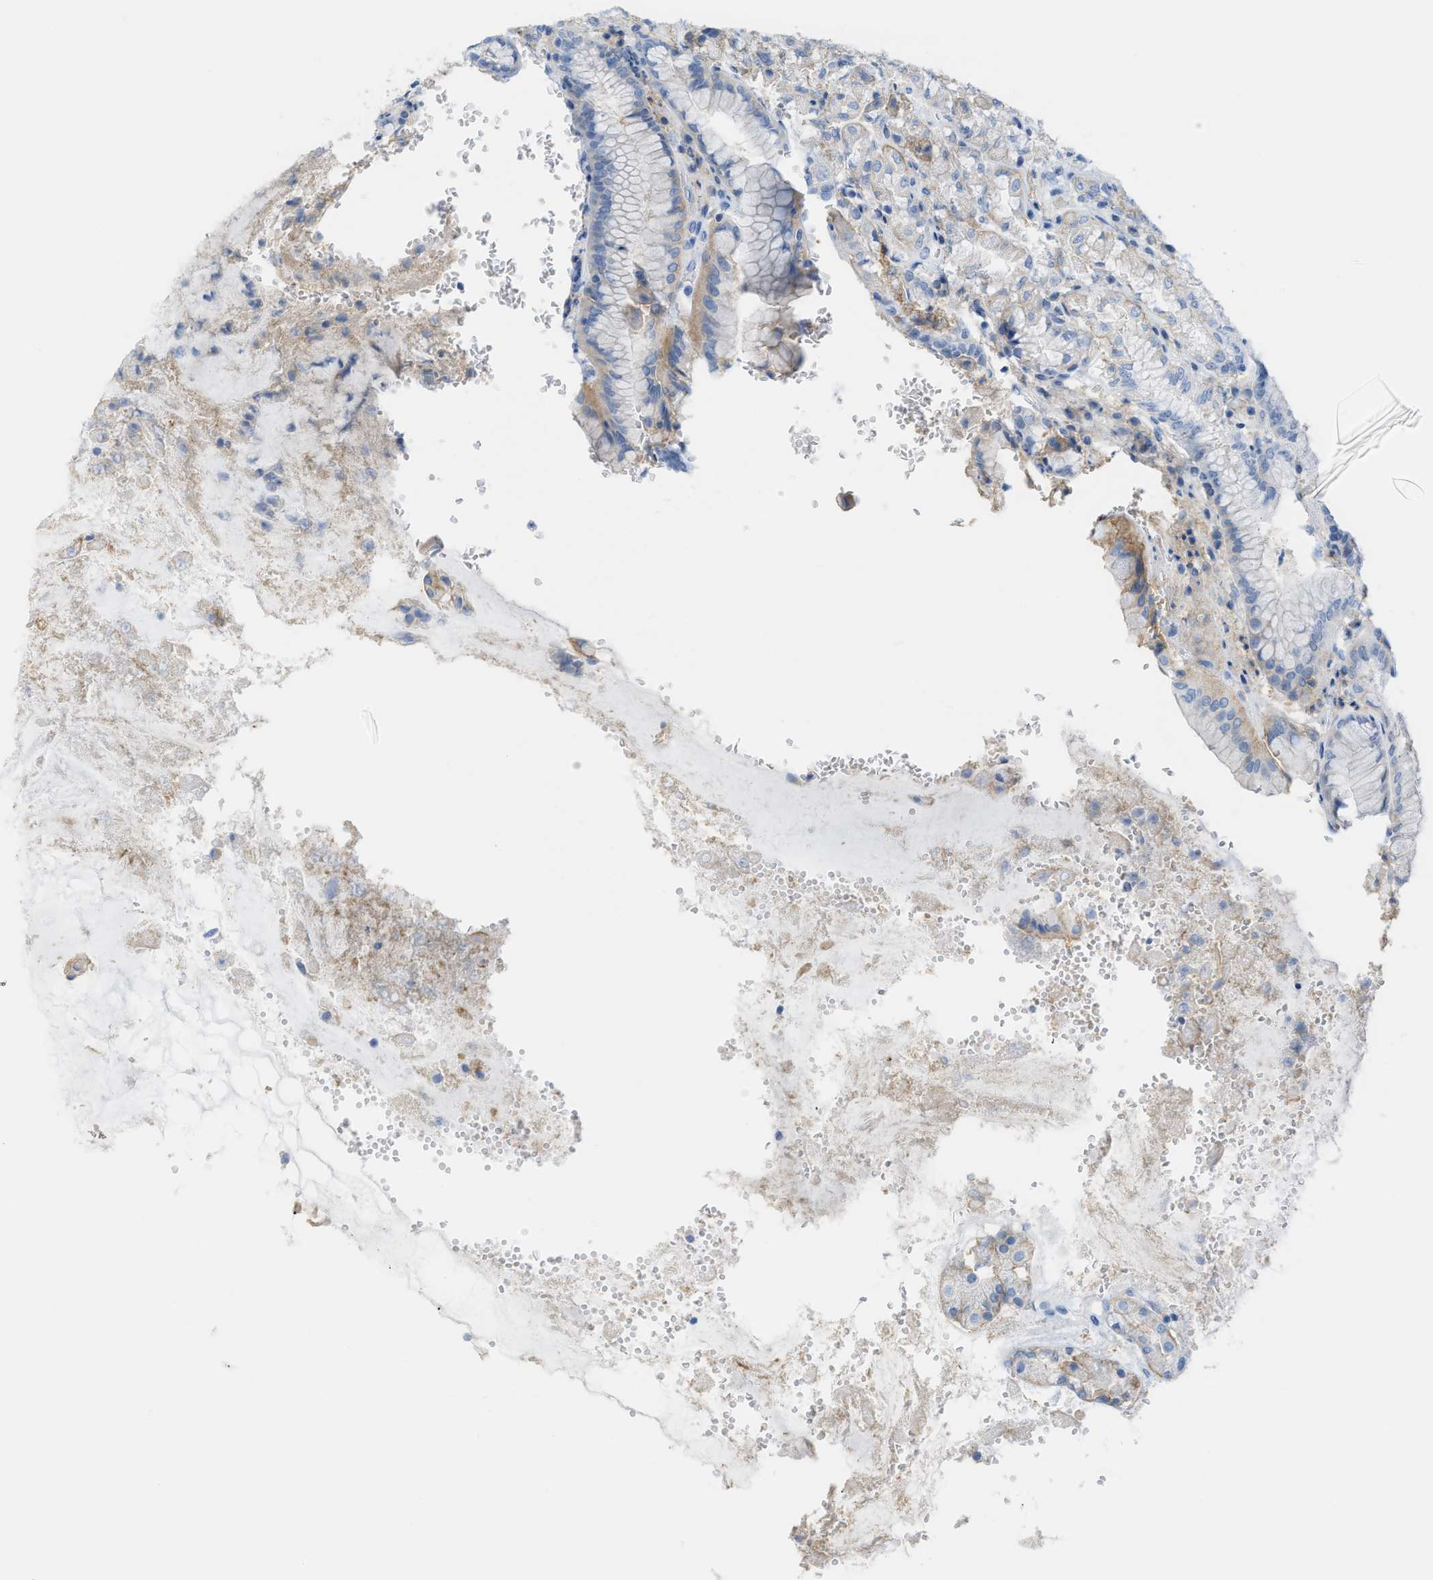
{"staining": {"intensity": "moderate", "quantity": "<25%", "location": "cytoplasmic/membranous"}, "tissue": "stomach", "cell_type": "Glandular cells", "image_type": "normal", "snomed": [{"axis": "morphology", "description": "Normal tissue, NOS"}, {"axis": "topography", "description": "Stomach"}, {"axis": "topography", "description": "Stomach, lower"}], "caption": "Protein expression analysis of normal human stomach reveals moderate cytoplasmic/membranous positivity in about <25% of glandular cells. Using DAB (3,3'-diaminobenzidine) (brown) and hematoxylin (blue) stains, captured at high magnification using brightfield microscopy.", "gene": "SLC3A2", "patient": {"sex": "female", "age": 56}}